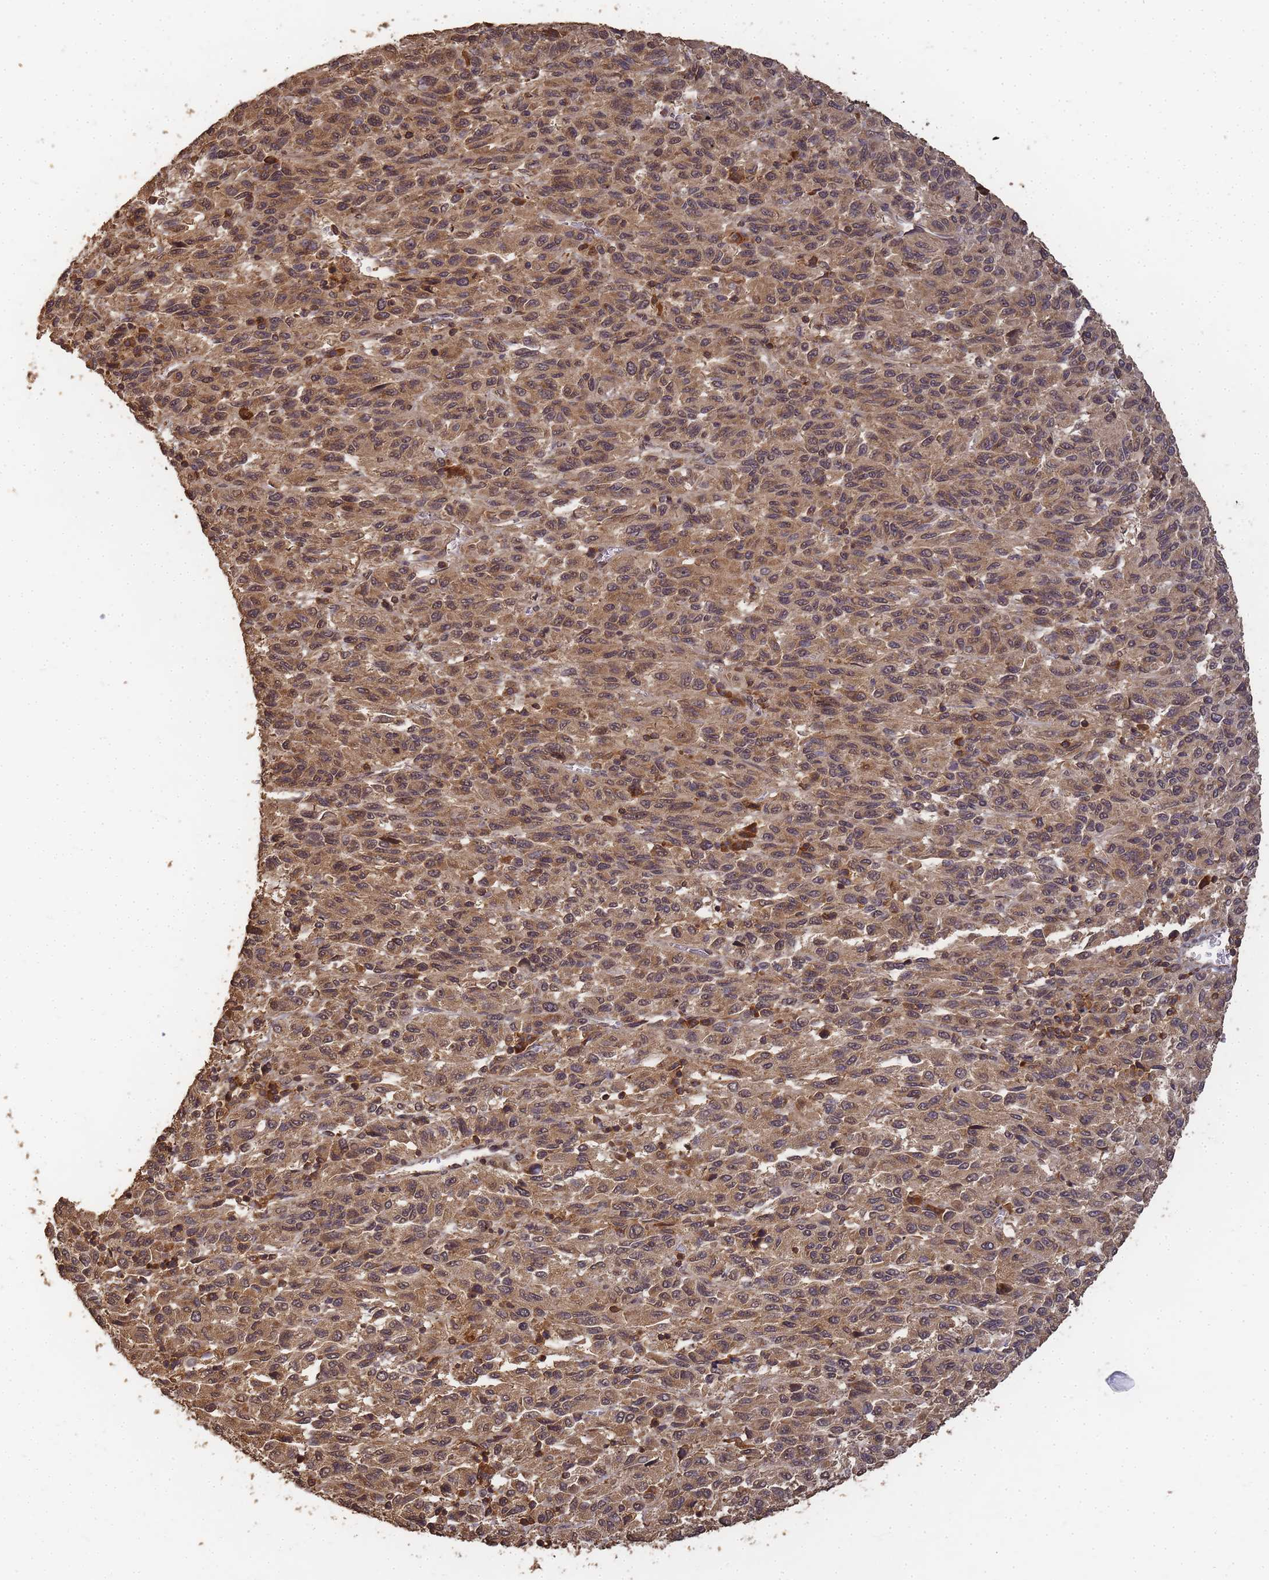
{"staining": {"intensity": "moderate", "quantity": ">75%", "location": "cytoplasmic/membranous,nuclear"}, "tissue": "melanoma", "cell_type": "Tumor cells", "image_type": "cancer", "snomed": [{"axis": "morphology", "description": "Malignant melanoma, Metastatic site"}, {"axis": "topography", "description": "Lung"}], "caption": "A brown stain highlights moderate cytoplasmic/membranous and nuclear staining of a protein in human melanoma tumor cells.", "gene": "ALKBH1", "patient": {"sex": "male", "age": 64}}